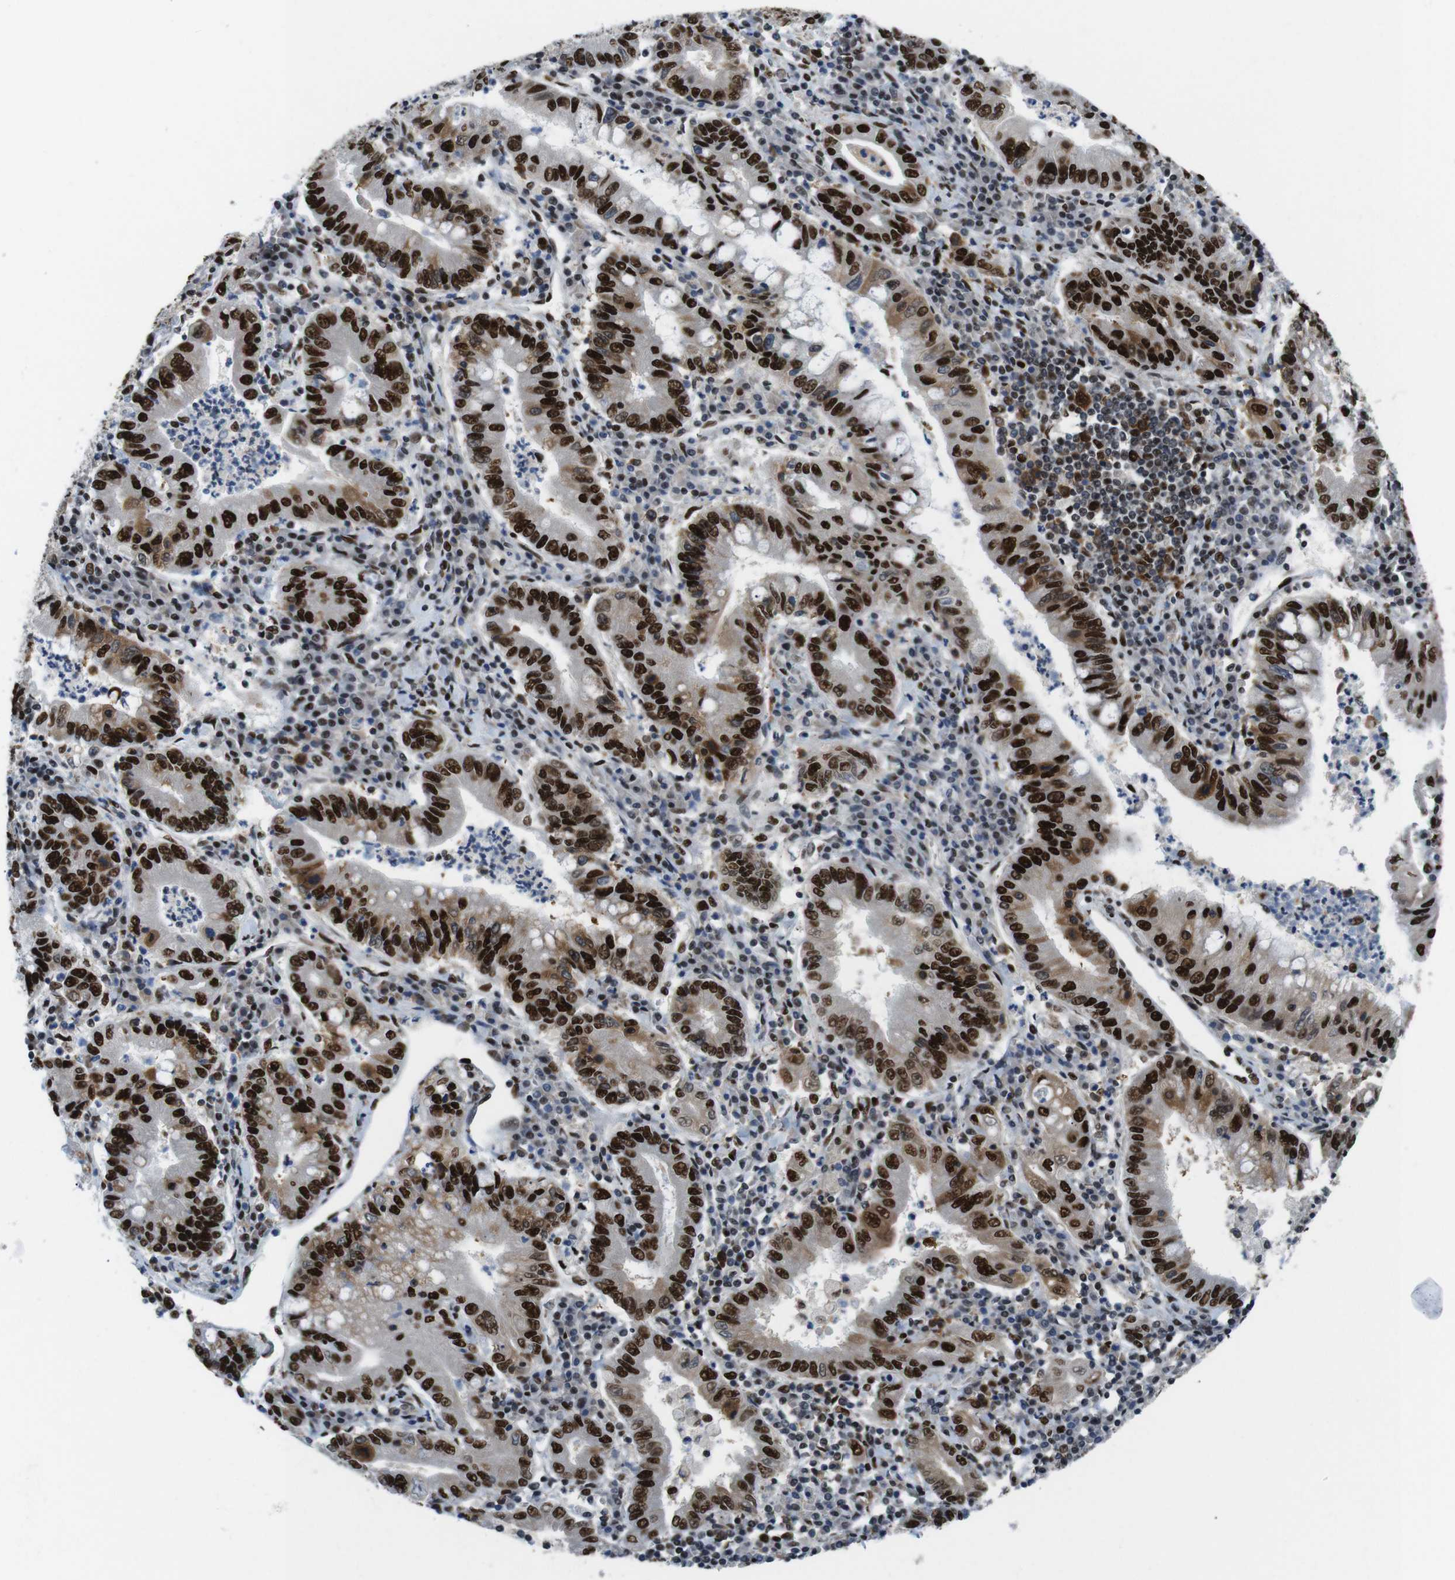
{"staining": {"intensity": "strong", "quantity": ">75%", "location": "nuclear"}, "tissue": "stomach cancer", "cell_type": "Tumor cells", "image_type": "cancer", "snomed": [{"axis": "morphology", "description": "Normal tissue, NOS"}, {"axis": "morphology", "description": "Adenocarcinoma, NOS"}, {"axis": "topography", "description": "Esophagus"}, {"axis": "topography", "description": "Stomach, upper"}, {"axis": "topography", "description": "Peripheral nerve tissue"}], "caption": "Adenocarcinoma (stomach) stained for a protein (brown) demonstrates strong nuclear positive staining in about >75% of tumor cells.", "gene": "PSME3", "patient": {"sex": "male", "age": 62}}